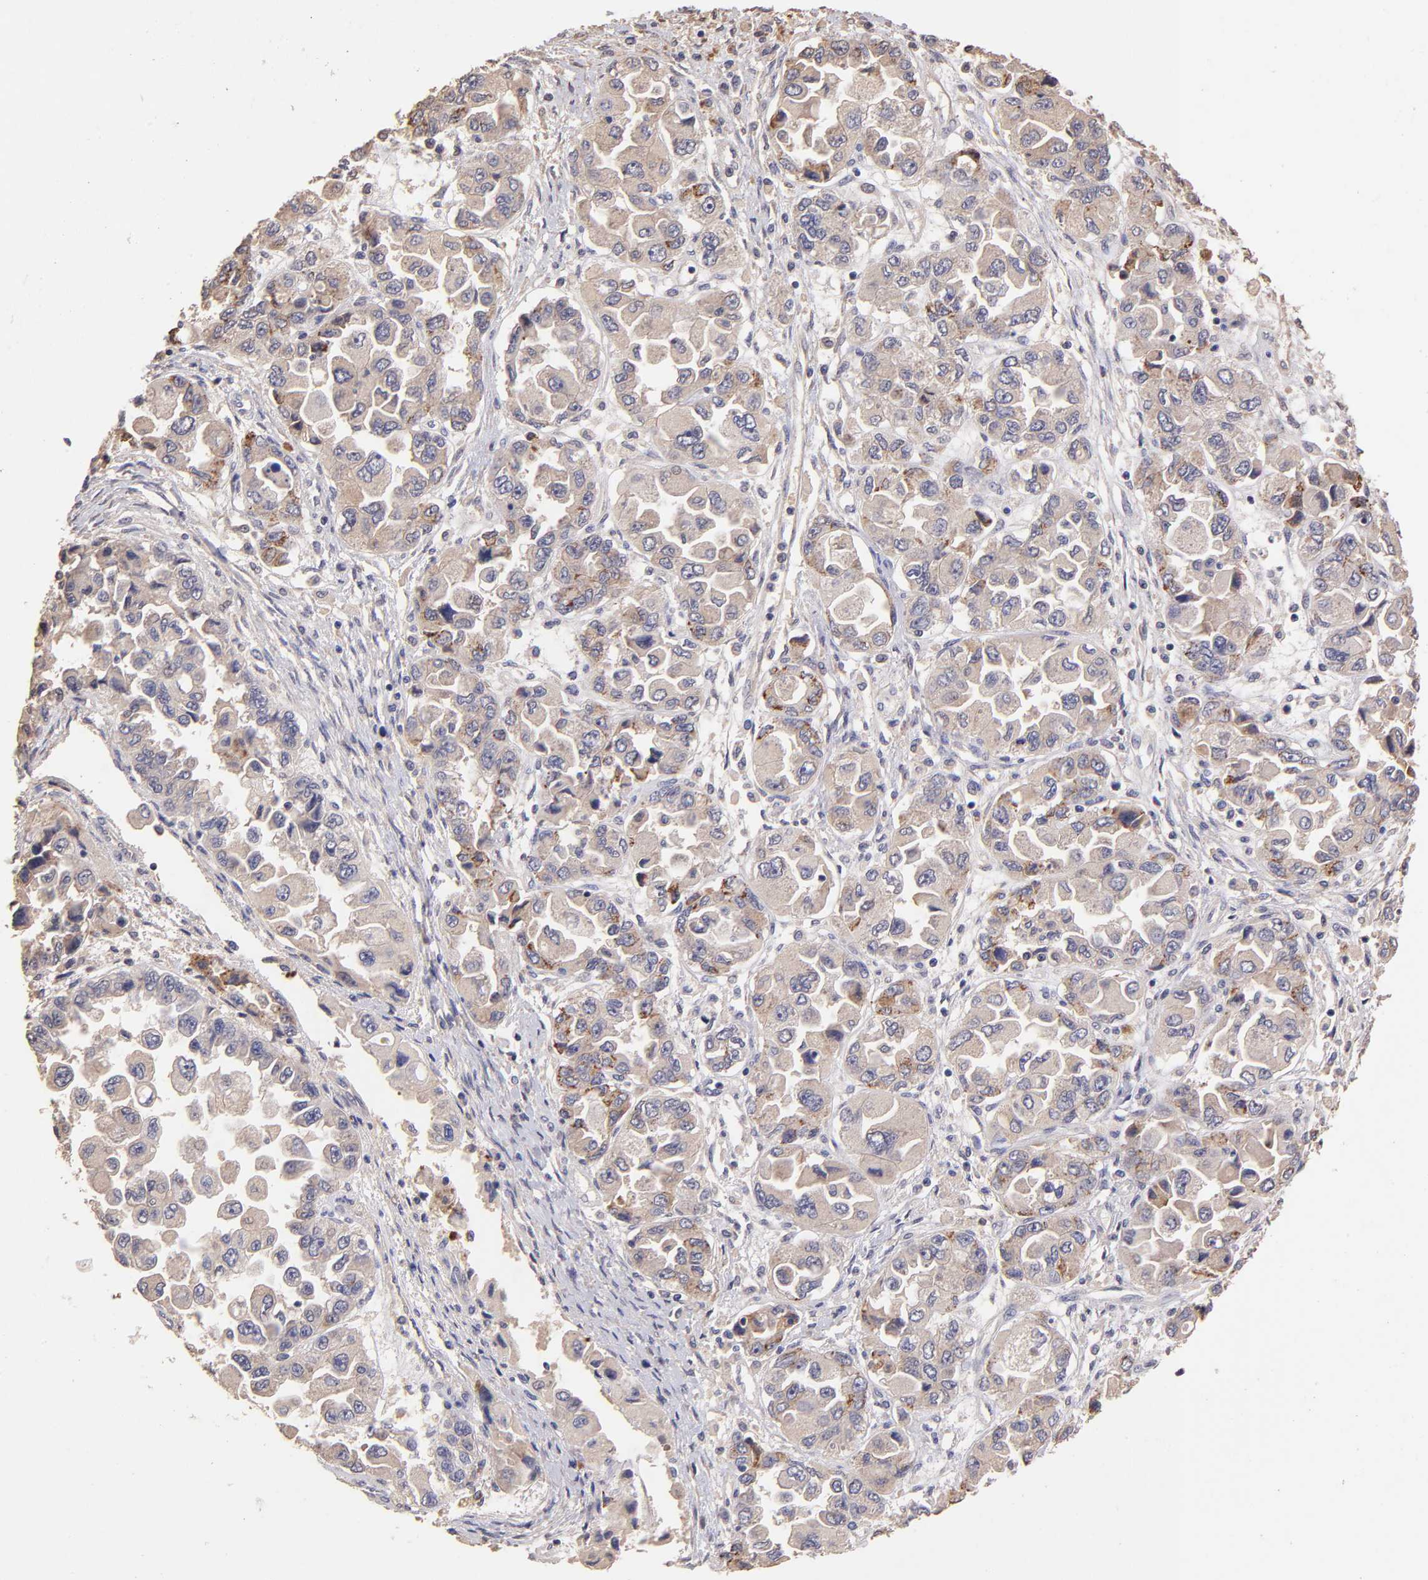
{"staining": {"intensity": "weak", "quantity": ">75%", "location": "cytoplasmic/membranous"}, "tissue": "ovarian cancer", "cell_type": "Tumor cells", "image_type": "cancer", "snomed": [{"axis": "morphology", "description": "Cystadenocarcinoma, serous, NOS"}, {"axis": "topography", "description": "Ovary"}], "caption": "Tumor cells reveal weak cytoplasmic/membranous expression in approximately >75% of cells in ovarian serous cystadenocarcinoma.", "gene": "RNASEL", "patient": {"sex": "female", "age": 84}}